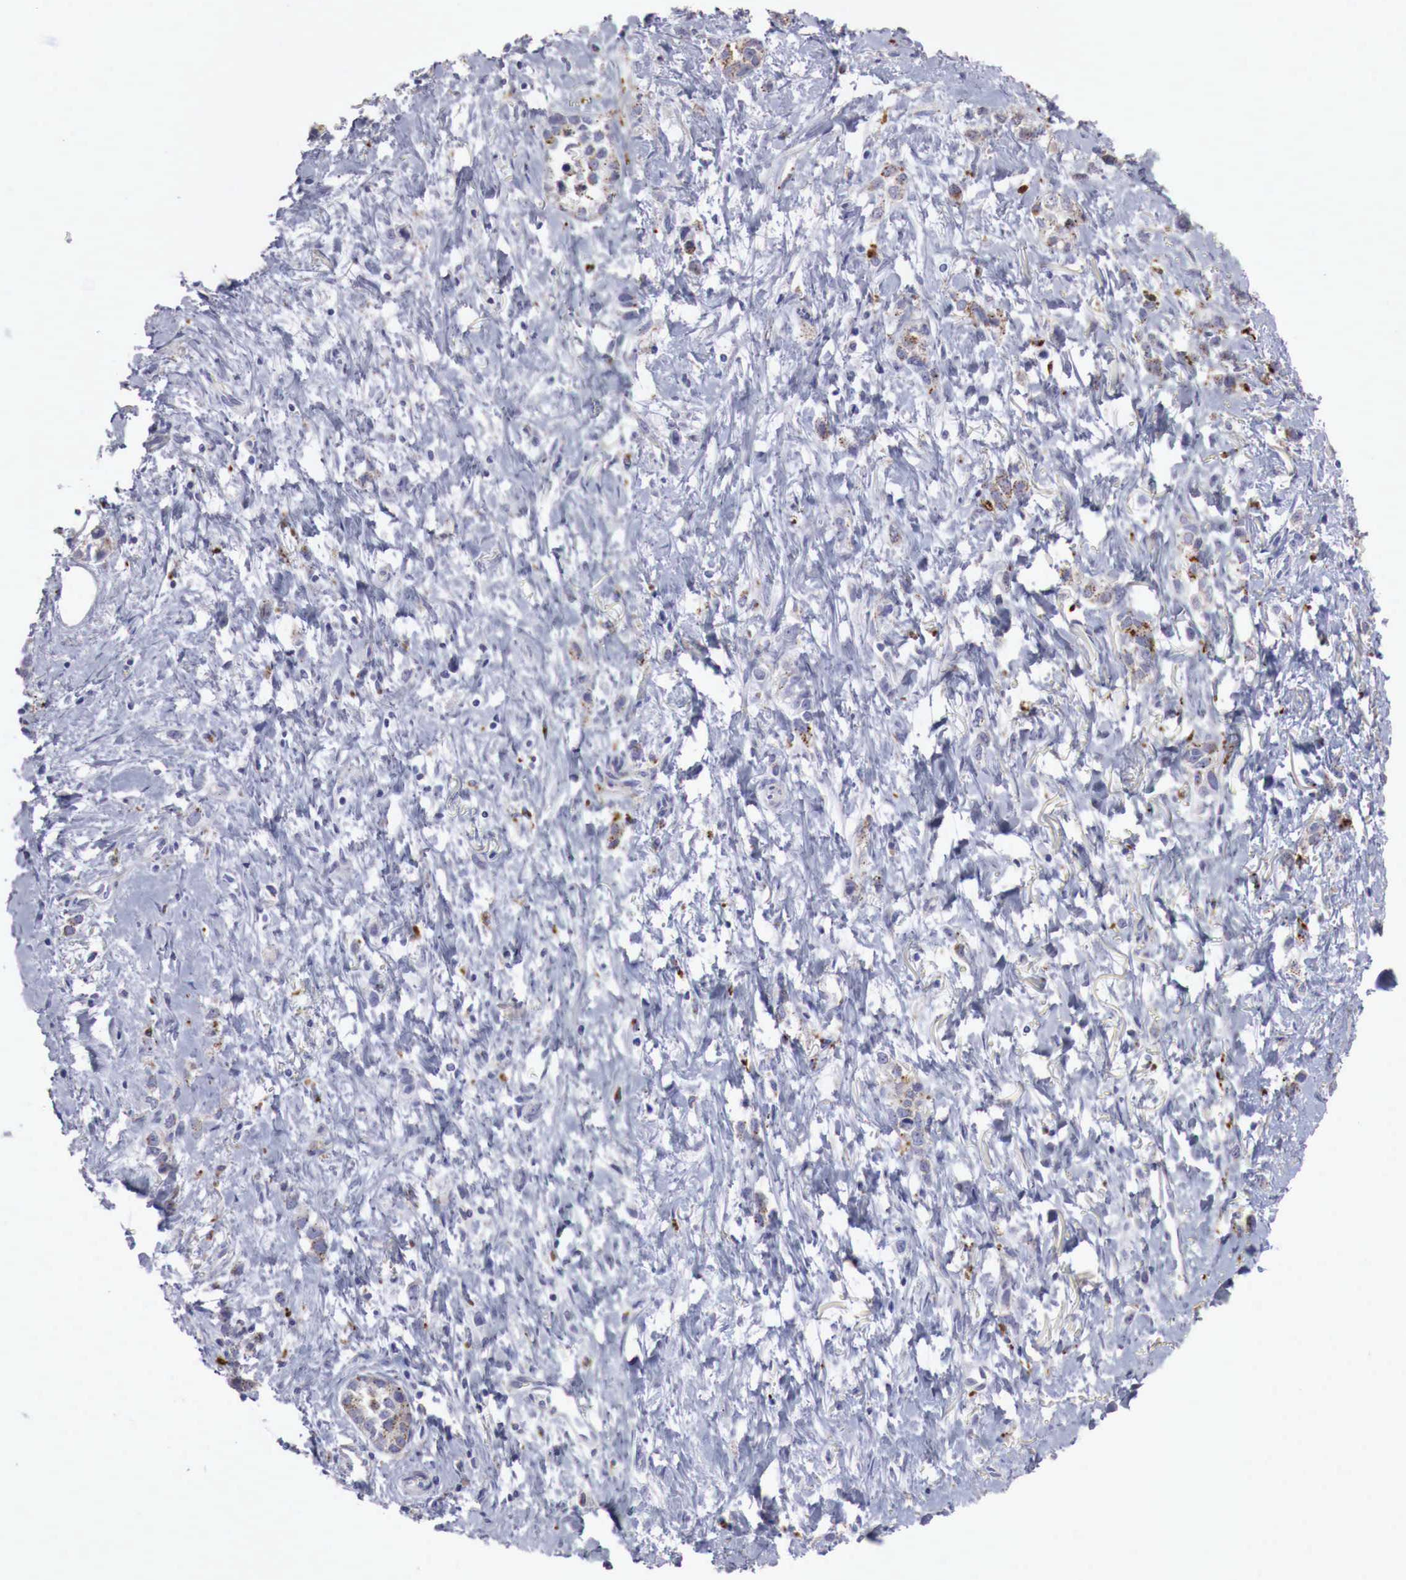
{"staining": {"intensity": "moderate", "quantity": "<25%", "location": "cytoplasmic/membranous"}, "tissue": "stomach cancer", "cell_type": "Tumor cells", "image_type": "cancer", "snomed": [{"axis": "morphology", "description": "Adenocarcinoma, NOS"}, {"axis": "topography", "description": "Stomach, upper"}], "caption": "An image of human stomach cancer stained for a protein displays moderate cytoplasmic/membranous brown staining in tumor cells. Immunohistochemistry stains the protein in brown and the nuclei are stained blue.", "gene": "GLA", "patient": {"sex": "male", "age": 76}}